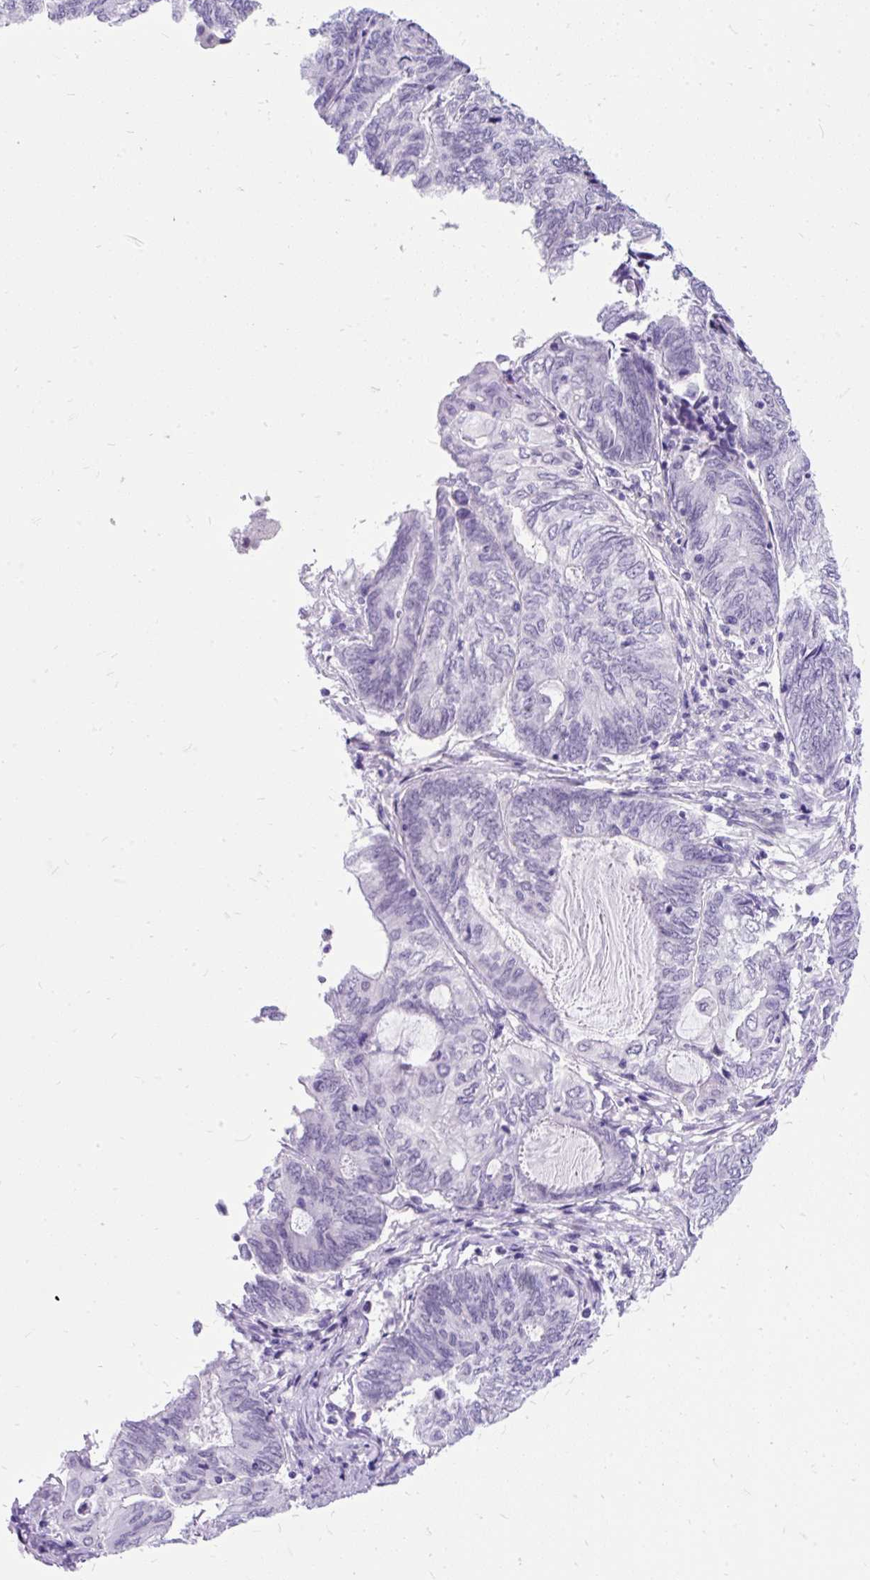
{"staining": {"intensity": "negative", "quantity": "none", "location": "none"}, "tissue": "endometrial cancer", "cell_type": "Tumor cells", "image_type": "cancer", "snomed": [{"axis": "morphology", "description": "Adenocarcinoma, NOS"}, {"axis": "topography", "description": "Uterus"}, {"axis": "topography", "description": "Endometrium"}], "caption": "Tumor cells show no significant staining in endometrial cancer (adenocarcinoma). (DAB (3,3'-diaminobenzidine) IHC, high magnification).", "gene": "SCGB1A1", "patient": {"sex": "female", "age": 70}}